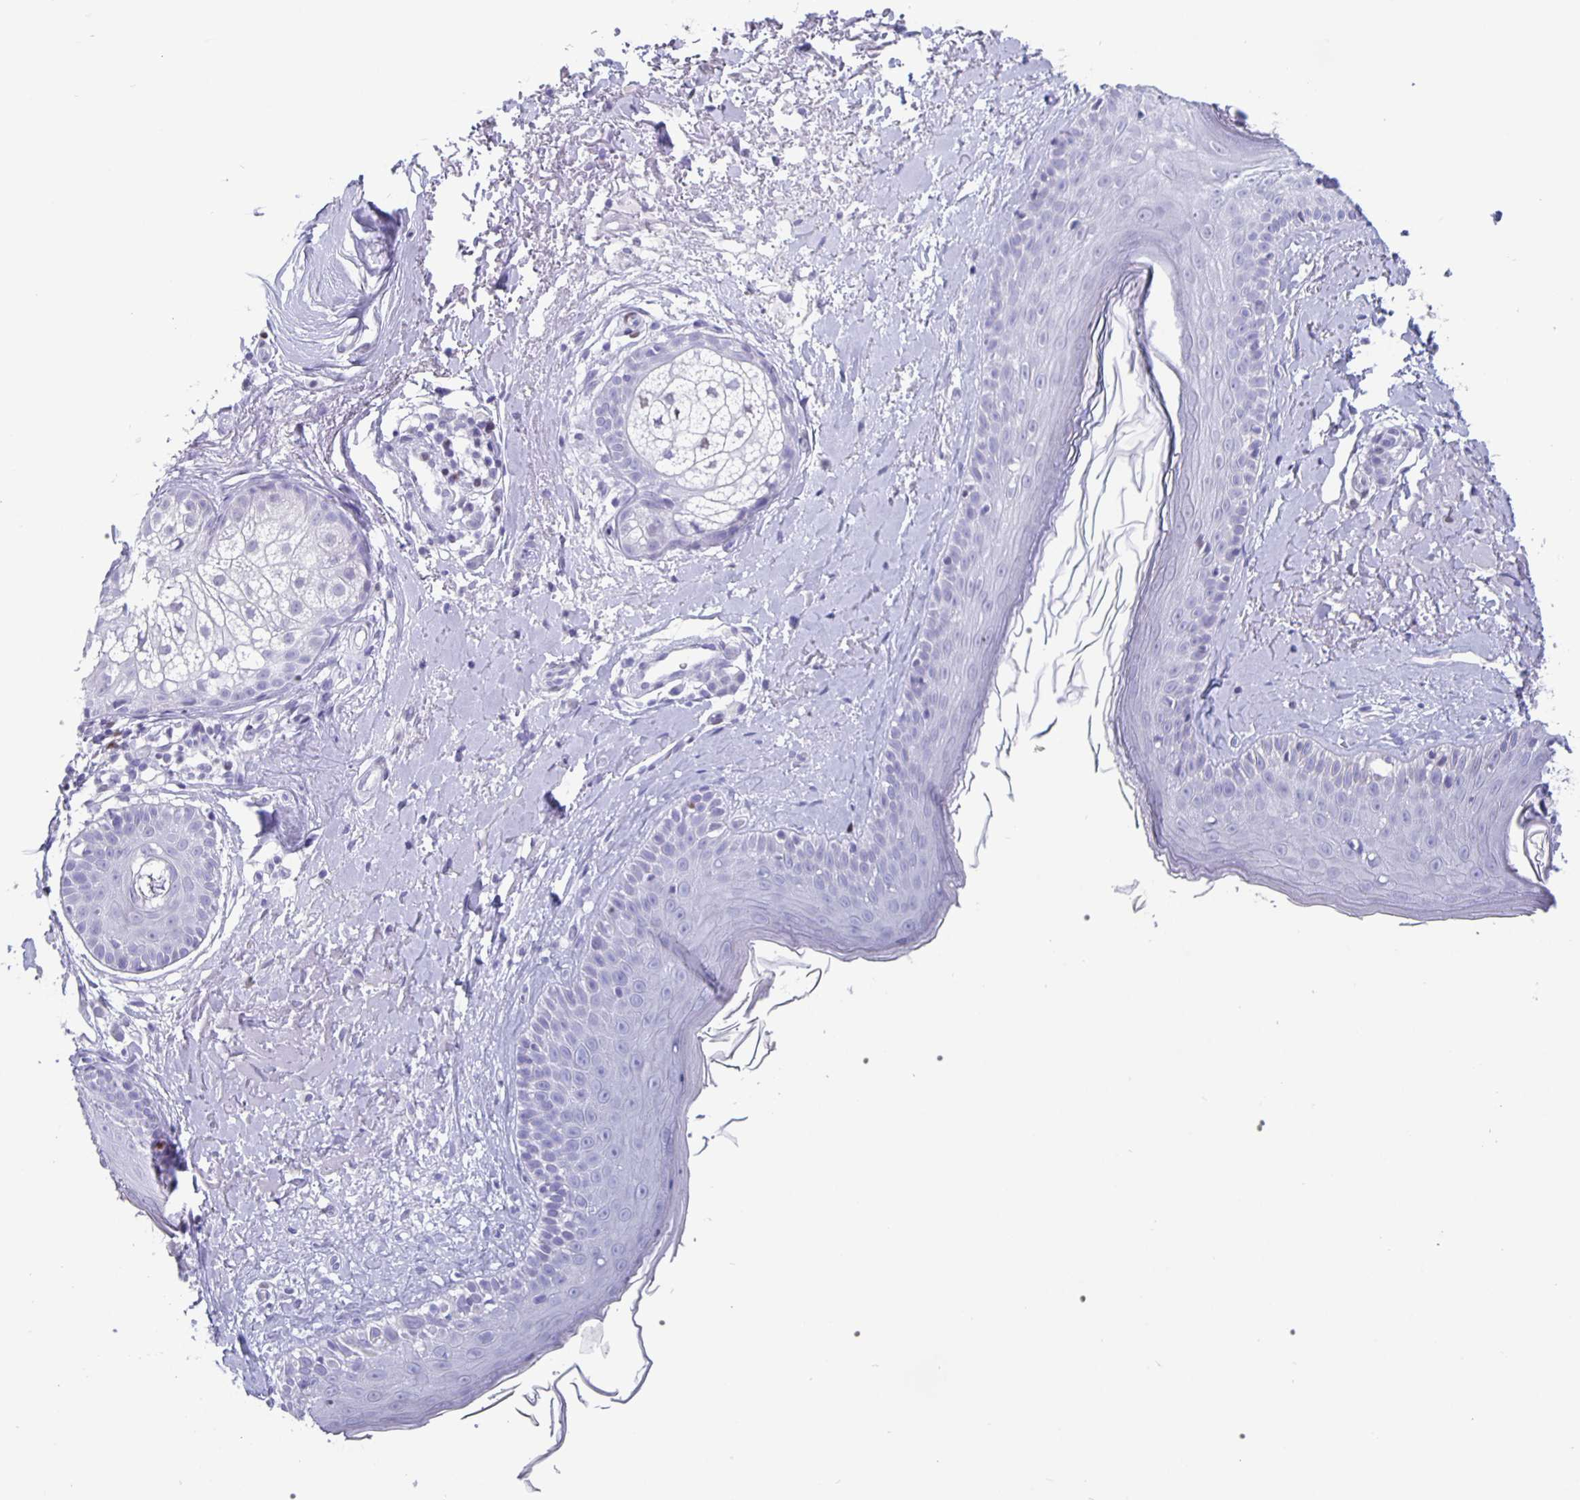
{"staining": {"intensity": "negative", "quantity": "none", "location": "none"}, "tissue": "skin", "cell_type": "Fibroblasts", "image_type": "normal", "snomed": [{"axis": "morphology", "description": "Normal tissue, NOS"}, {"axis": "topography", "description": "Skin"}], "caption": "Histopathology image shows no significant protein expression in fibroblasts of benign skin. Nuclei are stained in blue.", "gene": "SATB2", "patient": {"sex": "male", "age": 73}}